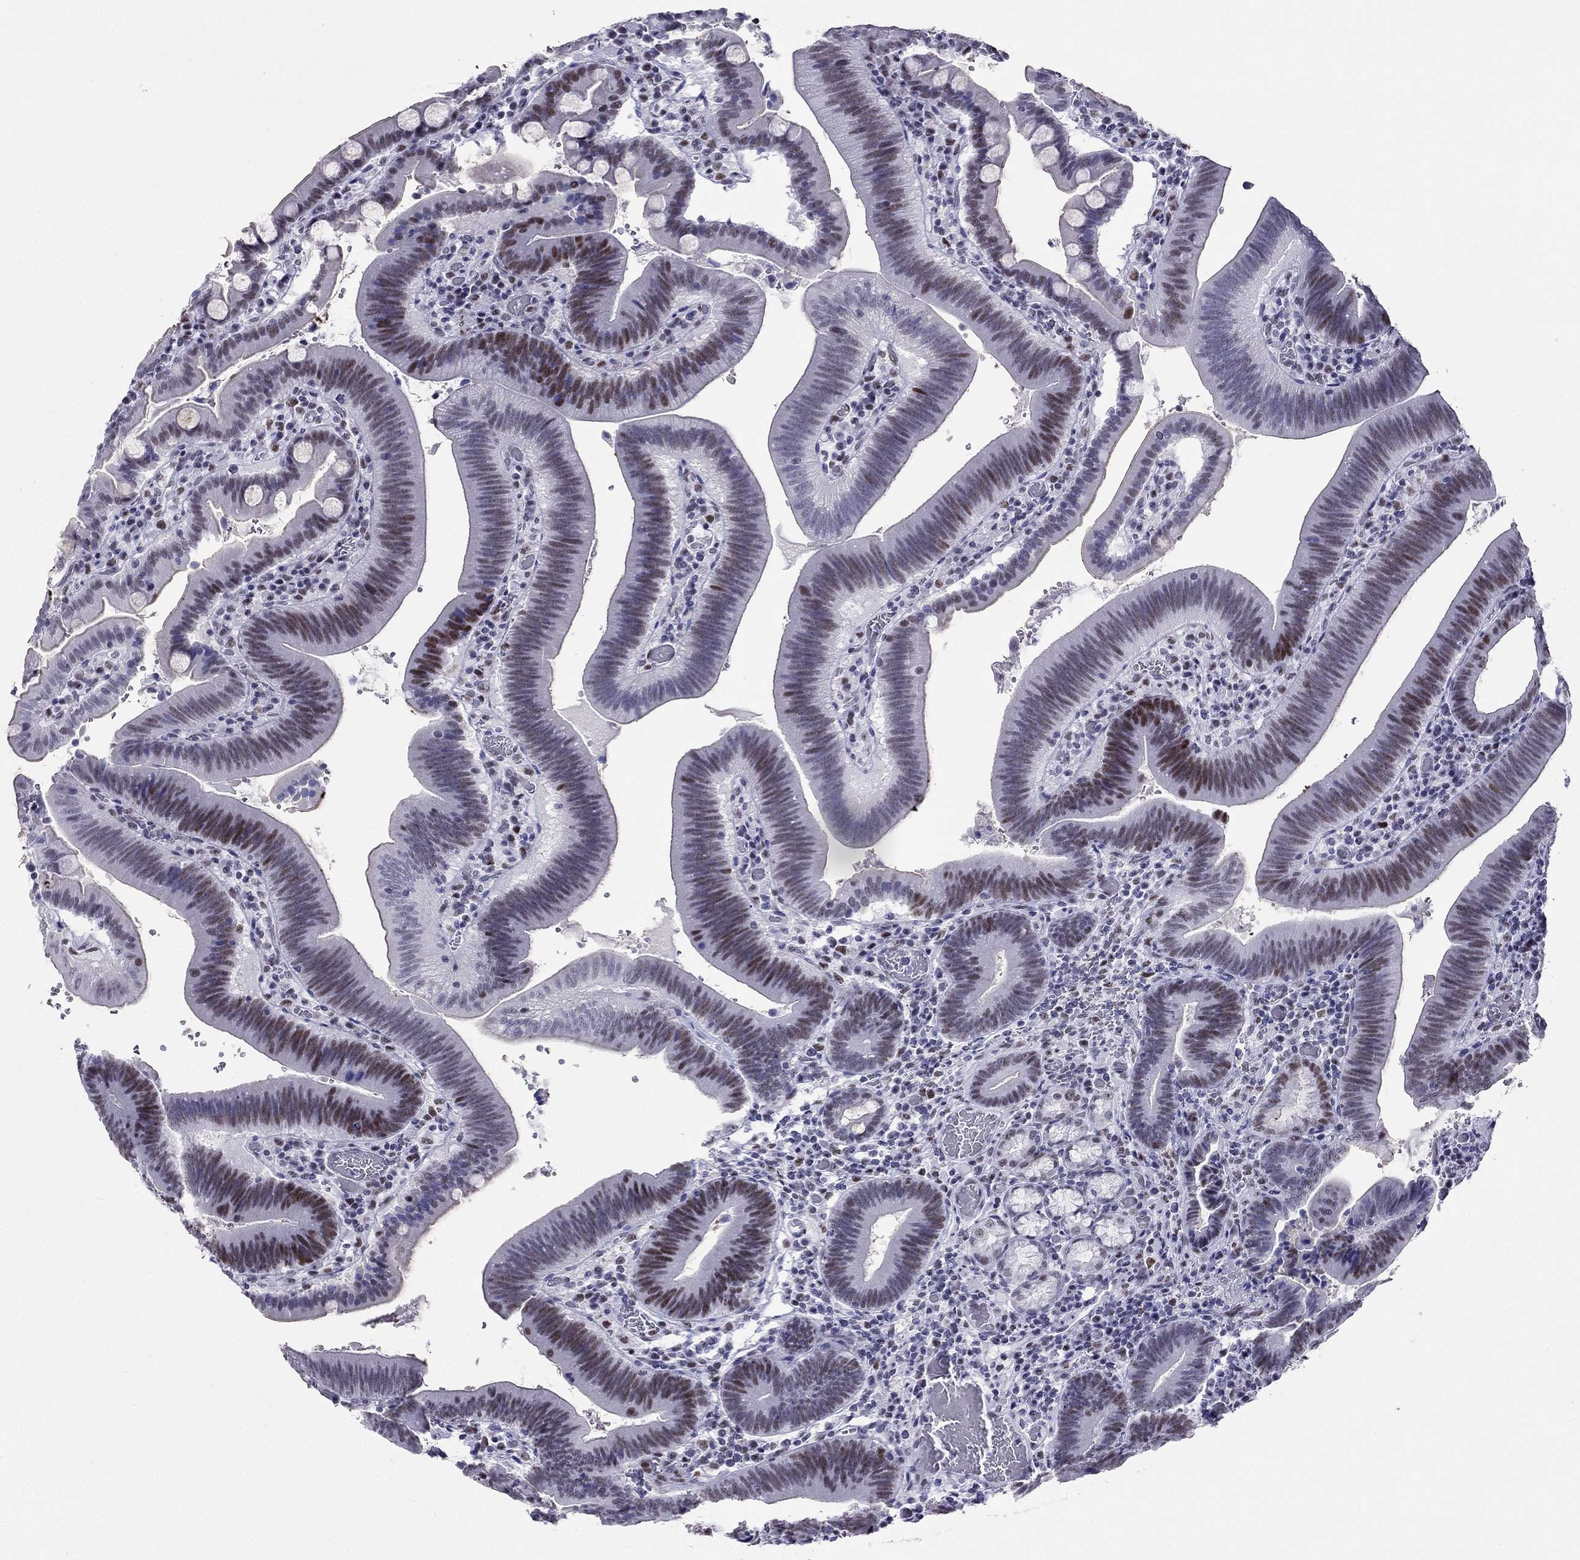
{"staining": {"intensity": "strong", "quantity": "<25%", "location": "nuclear"}, "tissue": "duodenum", "cell_type": "Glandular cells", "image_type": "normal", "snomed": [{"axis": "morphology", "description": "Normal tissue, NOS"}, {"axis": "topography", "description": "Duodenum"}], "caption": "Duodenum stained with DAB (3,3'-diaminobenzidine) immunohistochemistry (IHC) exhibits medium levels of strong nuclear positivity in approximately <25% of glandular cells.", "gene": "PPM1G", "patient": {"sex": "female", "age": 62}}